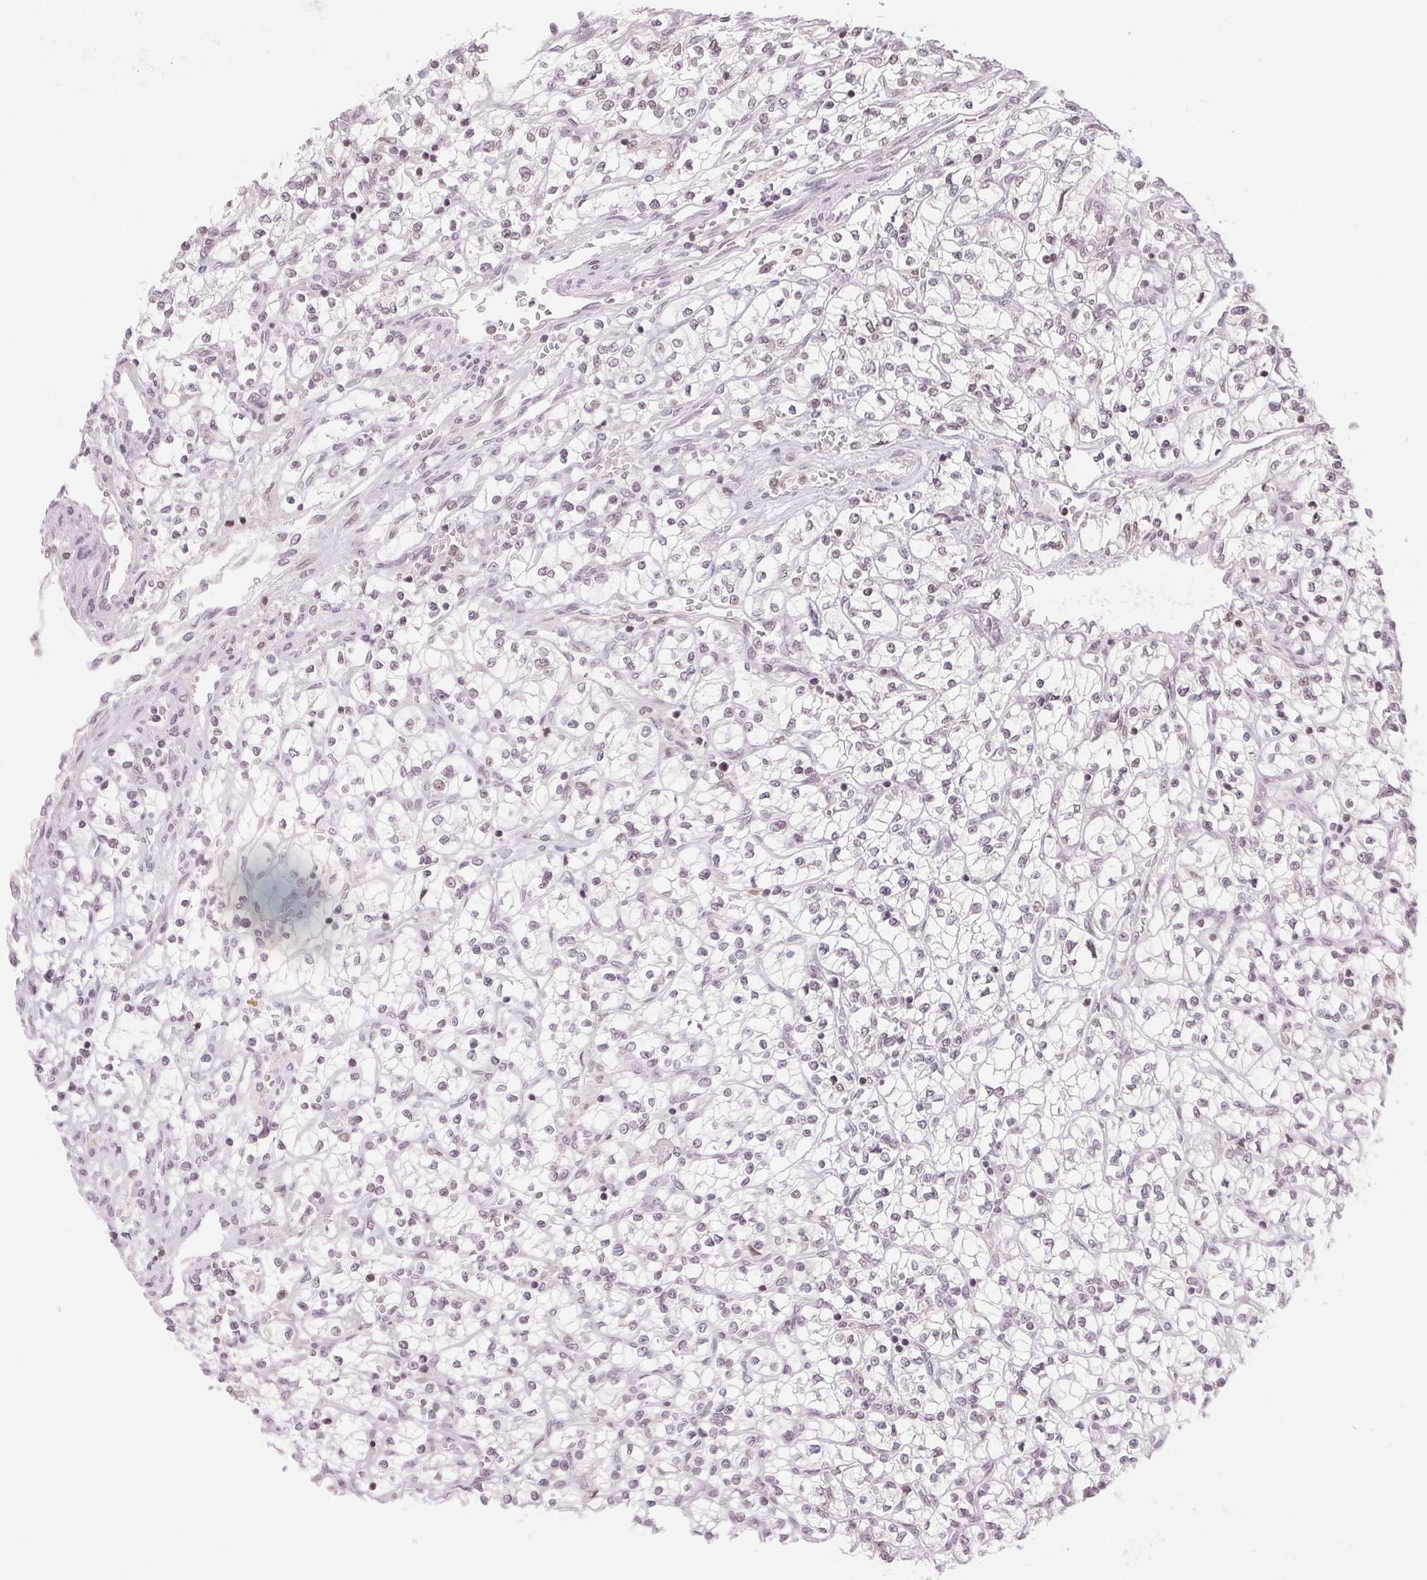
{"staining": {"intensity": "weak", "quantity": "<25%", "location": "nuclear"}, "tissue": "renal cancer", "cell_type": "Tumor cells", "image_type": "cancer", "snomed": [{"axis": "morphology", "description": "Adenocarcinoma, NOS"}, {"axis": "topography", "description": "Kidney"}], "caption": "Protein analysis of renal cancer (adenocarcinoma) displays no significant positivity in tumor cells.", "gene": "DEK", "patient": {"sex": "female", "age": 64}}